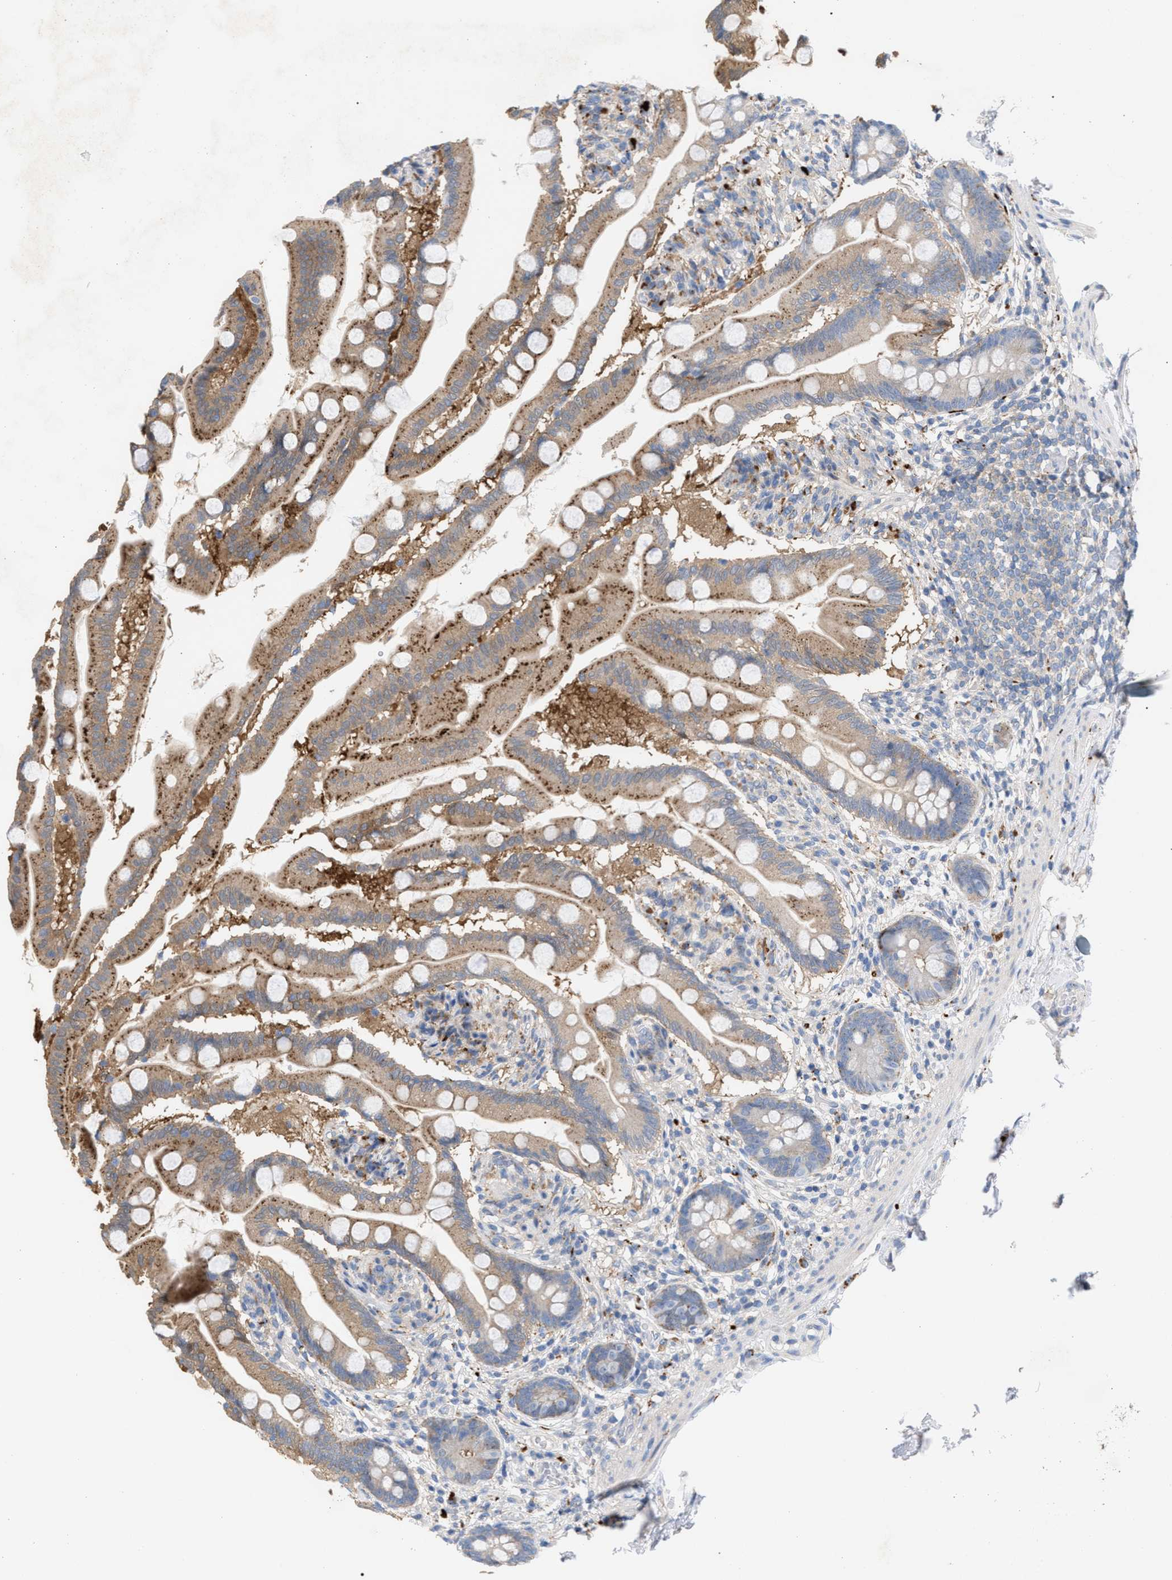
{"staining": {"intensity": "moderate", "quantity": ">75%", "location": "cytoplasmic/membranous"}, "tissue": "small intestine", "cell_type": "Glandular cells", "image_type": "normal", "snomed": [{"axis": "morphology", "description": "Normal tissue, NOS"}, {"axis": "topography", "description": "Small intestine"}], "caption": "Immunohistochemistry of normal human small intestine reveals medium levels of moderate cytoplasmic/membranous positivity in approximately >75% of glandular cells.", "gene": "MBTD1", "patient": {"sex": "female", "age": 56}}